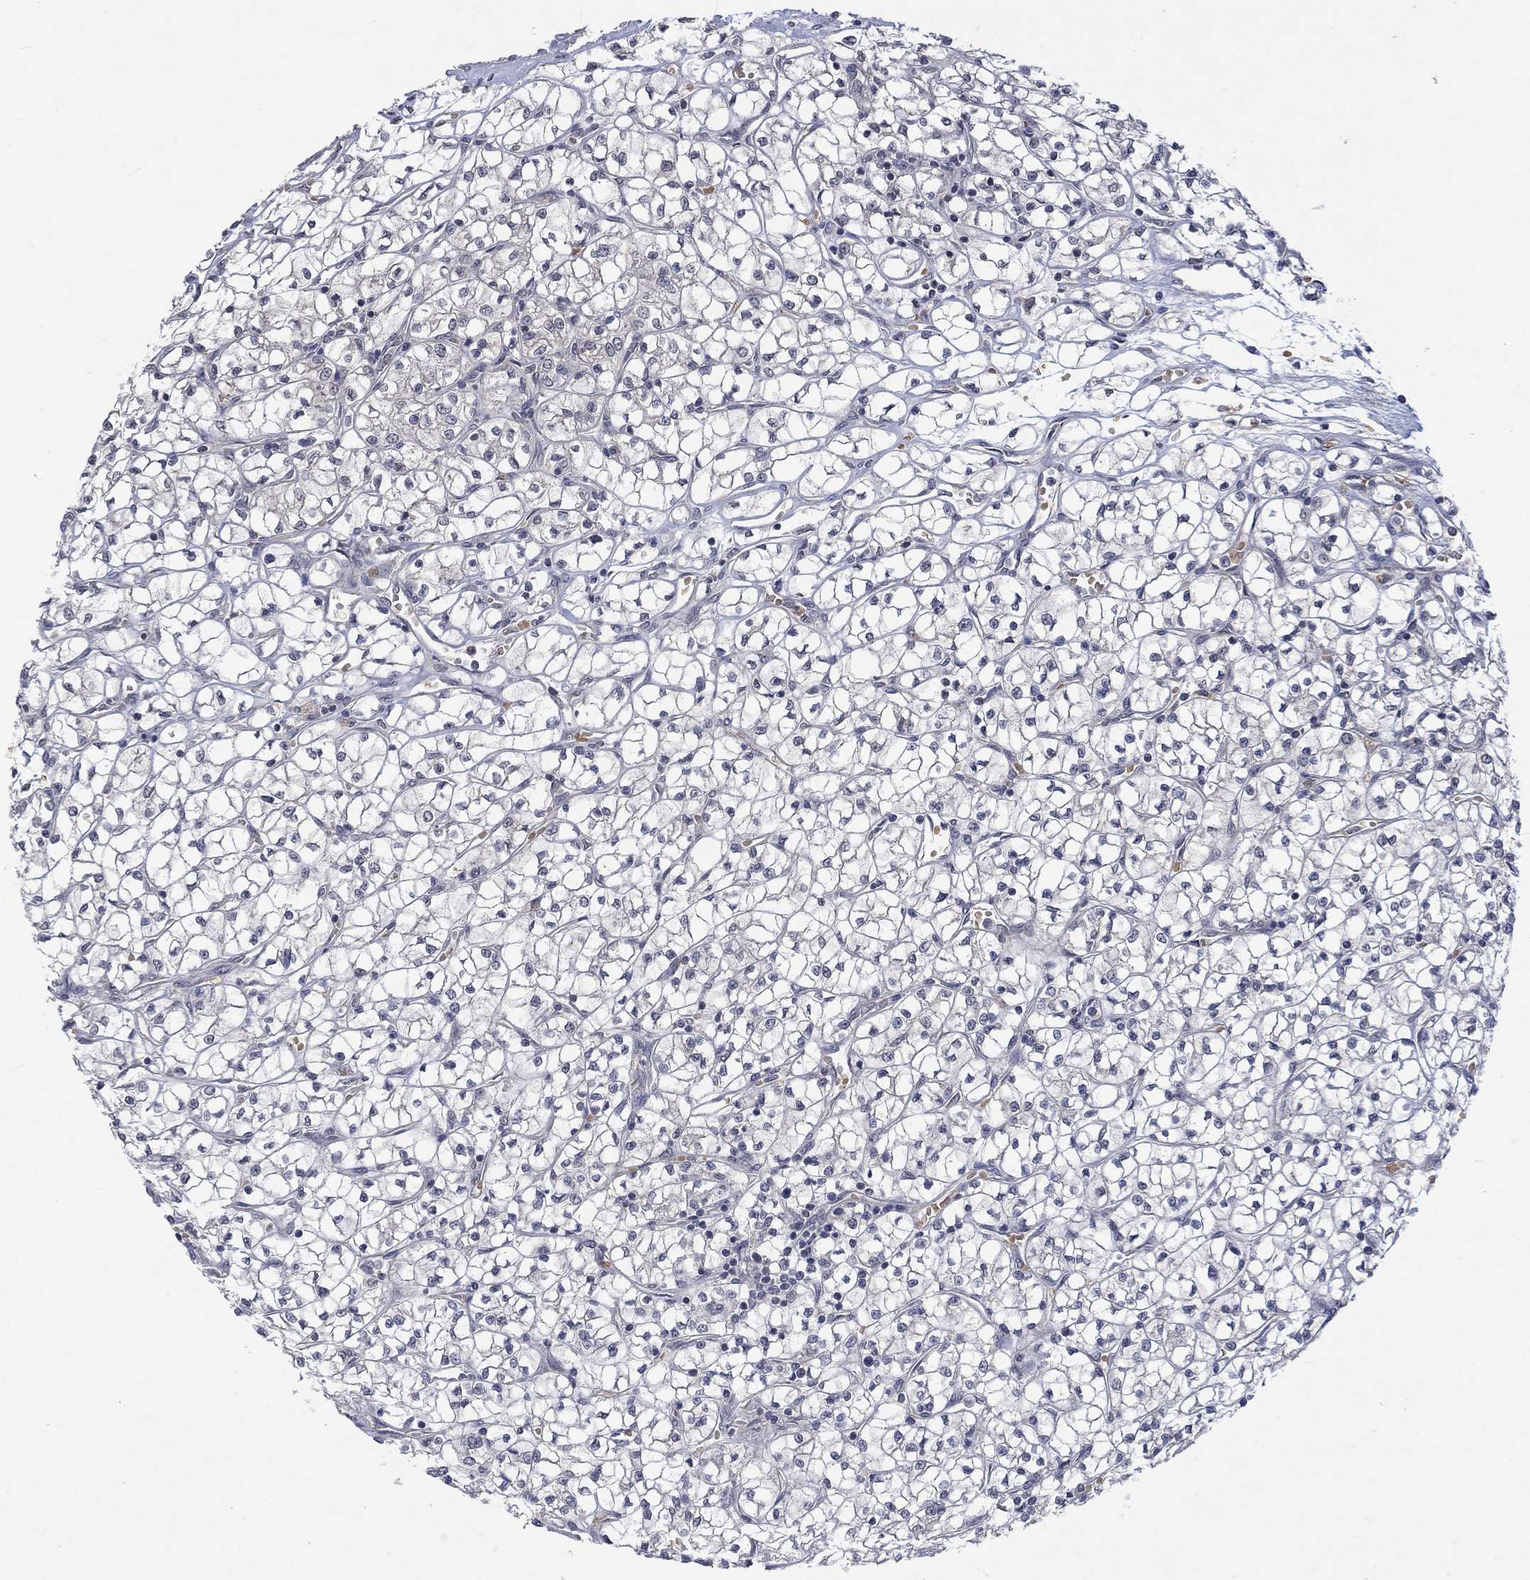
{"staining": {"intensity": "negative", "quantity": "none", "location": "none"}, "tissue": "renal cancer", "cell_type": "Tumor cells", "image_type": "cancer", "snomed": [{"axis": "morphology", "description": "Adenocarcinoma, NOS"}, {"axis": "topography", "description": "Kidney"}], "caption": "Tumor cells are negative for brown protein staining in renal cancer. (Brightfield microscopy of DAB IHC at high magnification).", "gene": "GRIN2D", "patient": {"sex": "female", "age": 64}}